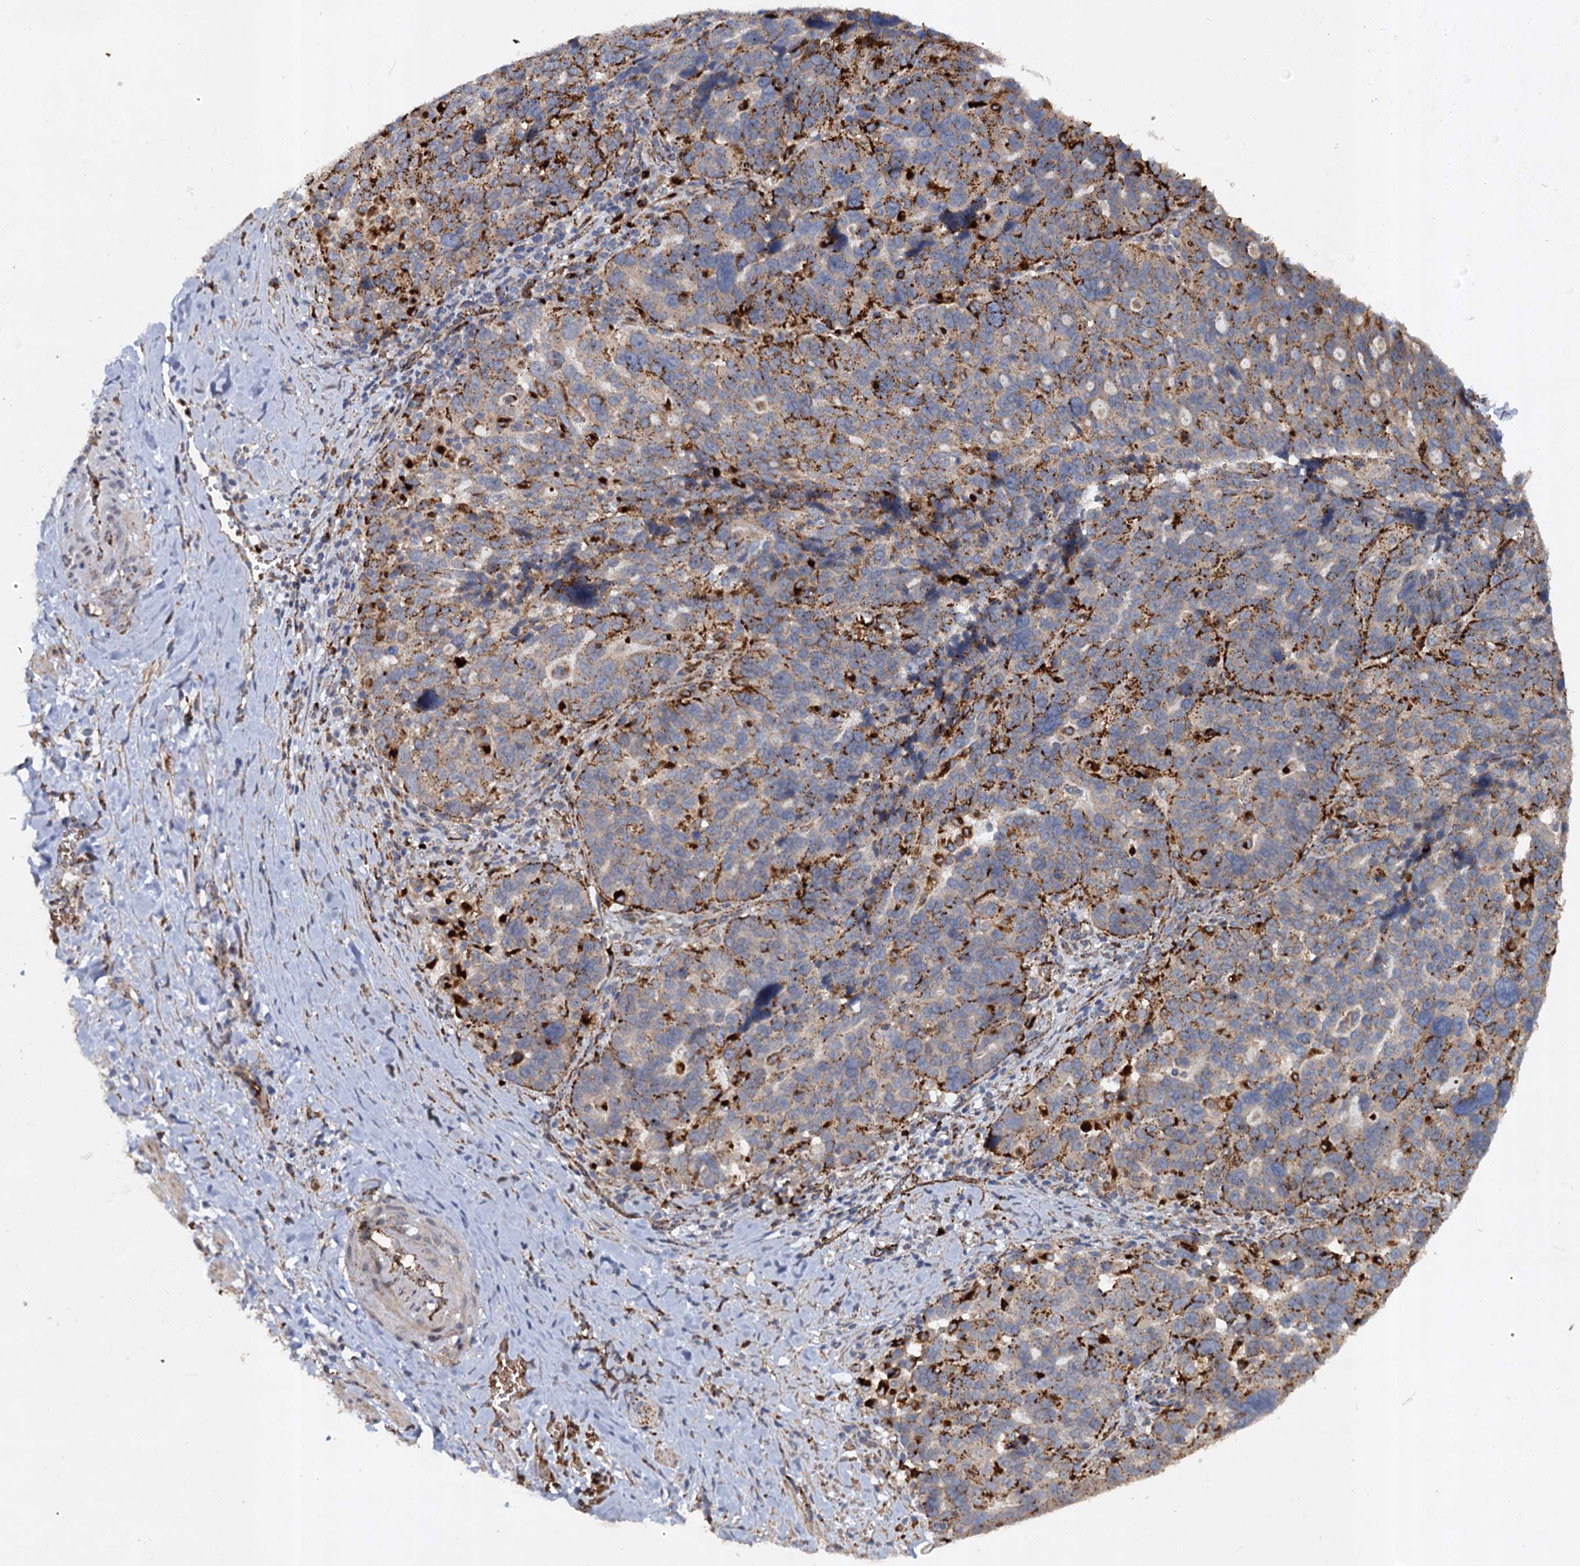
{"staining": {"intensity": "strong", "quantity": "25%-75%", "location": "cytoplasmic/membranous"}, "tissue": "ovarian cancer", "cell_type": "Tumor cells", "image_type": "cancer", "snomed": [{"axis": "morphology", "description": "Cystadenocarcinoma, serous, NOS"}, {"axis": "topography", "description": "Ovary"}], "caption": "This histopathology image exhibits immunohistochemistry (IHC) staining of serous cystadenocarcinoma (ovarian), with high strong cytoplasmic/membranous staining in approximately 25%-75% of tumor cells.", "gene": "GBA1", "patient": {"sex": "female", "age": 59}}